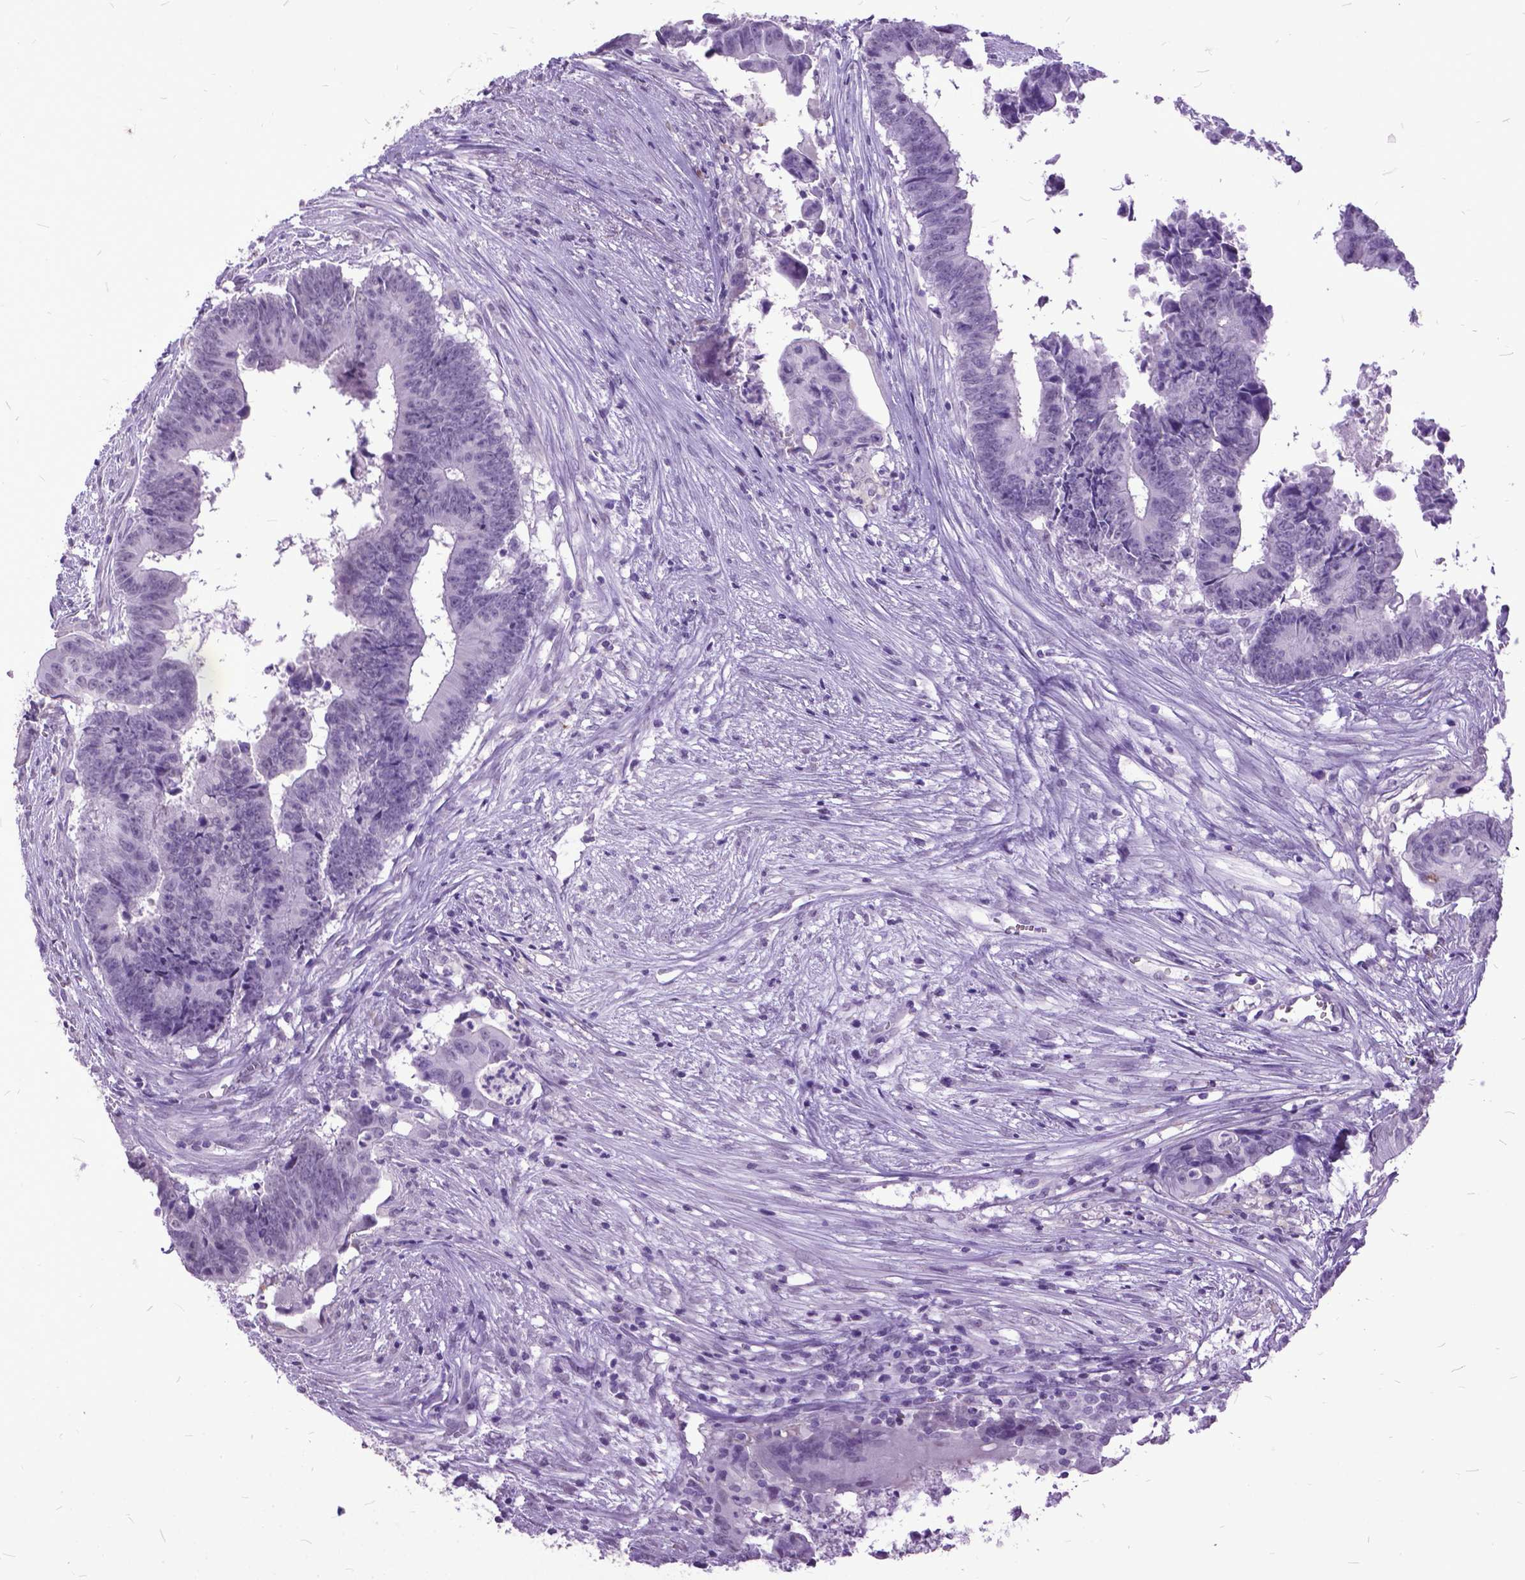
{"staining": {"intensity": "negative", "quantity": "none", "location": "none"}, "tissue": "colorectal cancer", "cell_type": "Tumor cells", "image_type": "cancer", "snomed": [{"axis": "morphology", "description": "Adenocarcinoma, NOS"}, {"axis": "topography", "description": "Colon"}], "caption": "Immunohistochemical staining of colorectal cancer (adenocarcinoma) shows no significant staining in tumor cells.", "gene": "MARCHF10", "patient": {"sex": "female", "age": 82}}